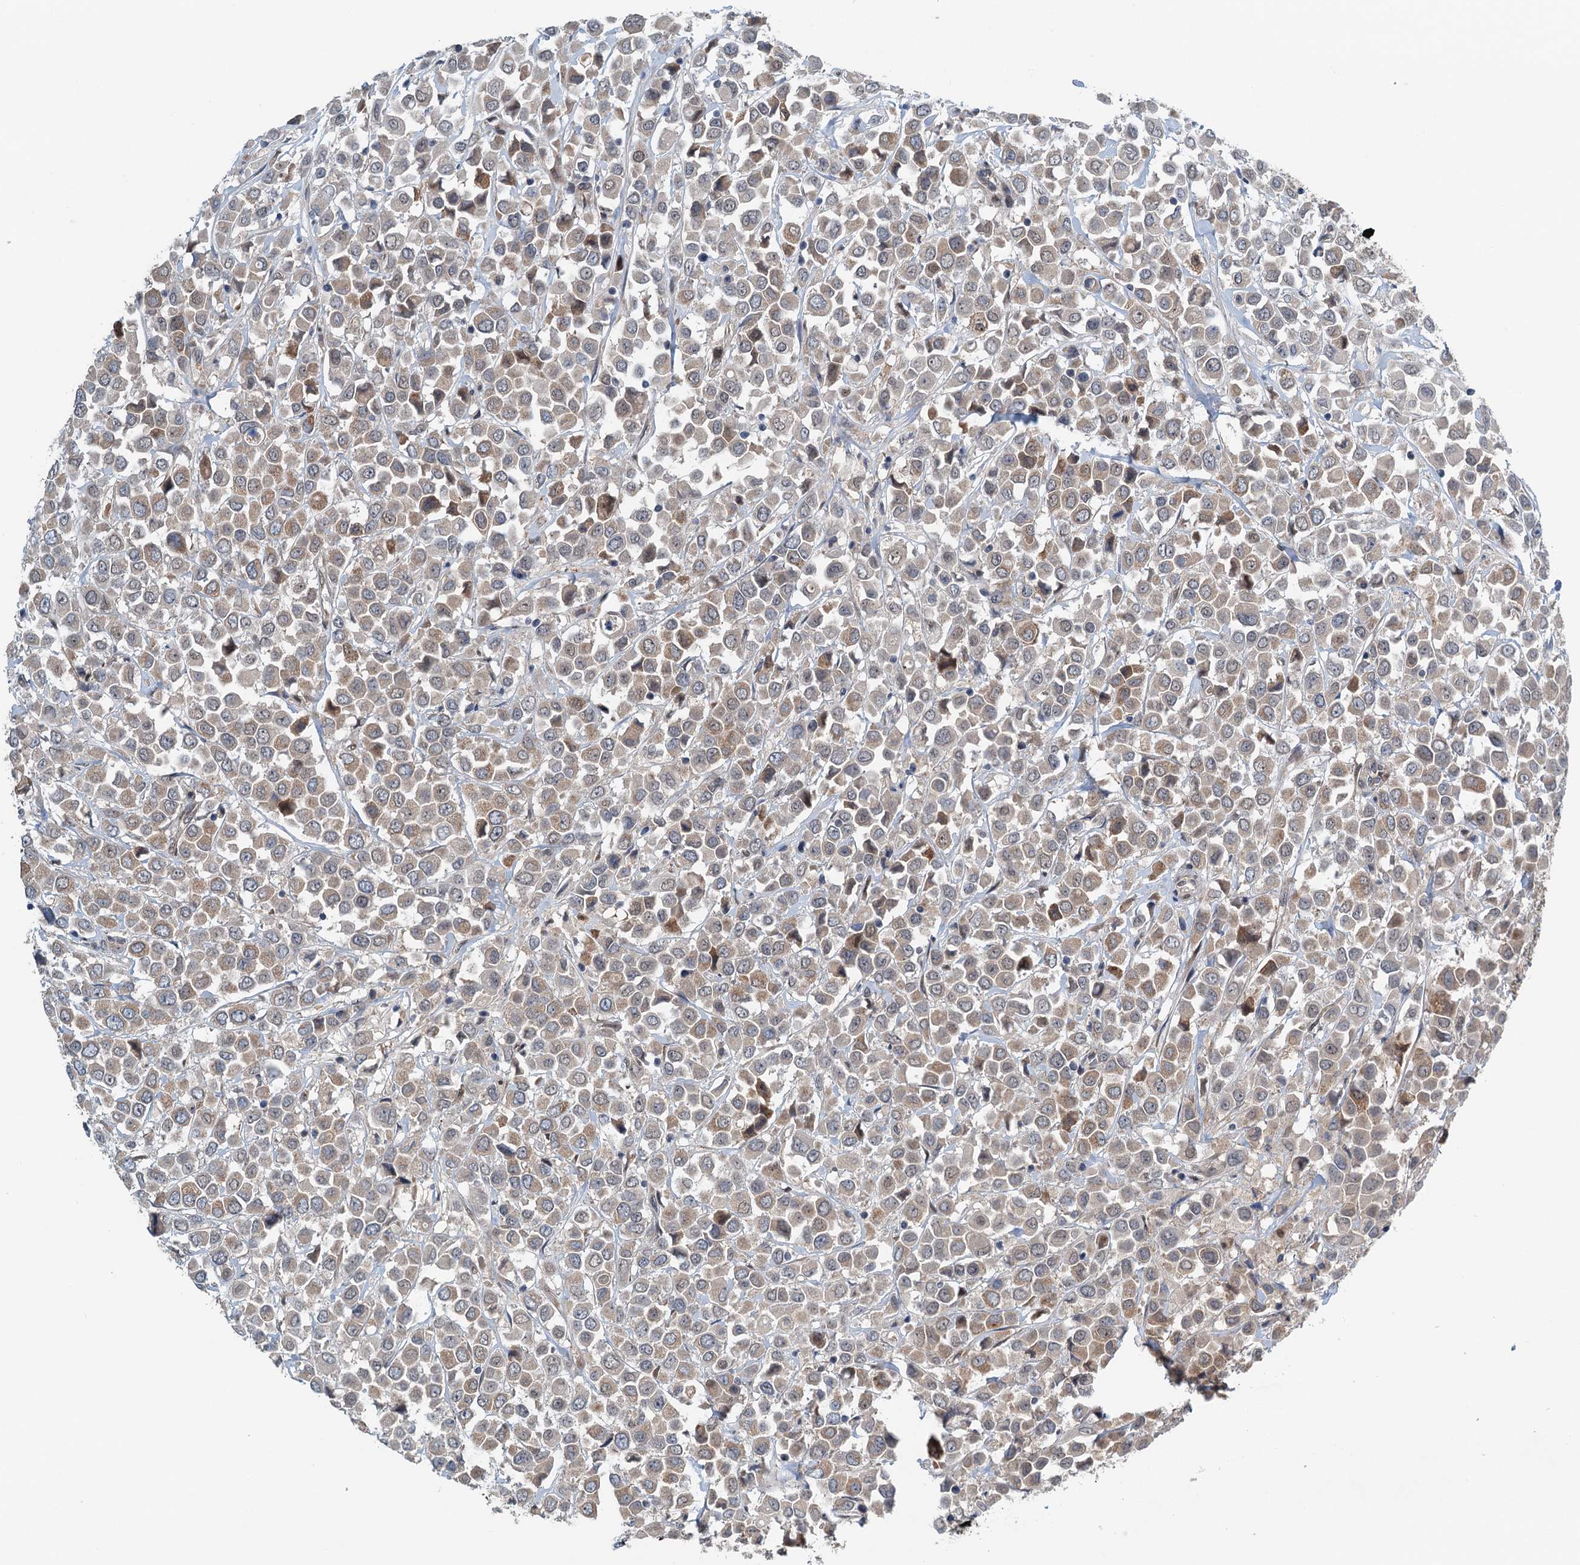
{"staining": {"intensity": "weak", "quantity": "25%-75%", "location": "cytoplasmic/membranous"}, "tissue": "breast cancer", "cell_type": "Tumor cells", "image_type": "cancer", "snomed": [{"axis": "morphology", "description": "Duct carcinoma"}, {"axis": "topography", "description": "Breast"}], "caption": "High-magnification brightfield microscopy of breast cancer (invasive ductal carcinoma) stained with DAB (3,3'-diaminobenzidine) (brown) and counterstained with hematoxylin (blue). tumor cells exhibit weak cytoplasmic/membranous staining is present in about25%-75% of cells.", "gene": "DYNC2I2", "patient": {"sex": "female", "age": 61}}